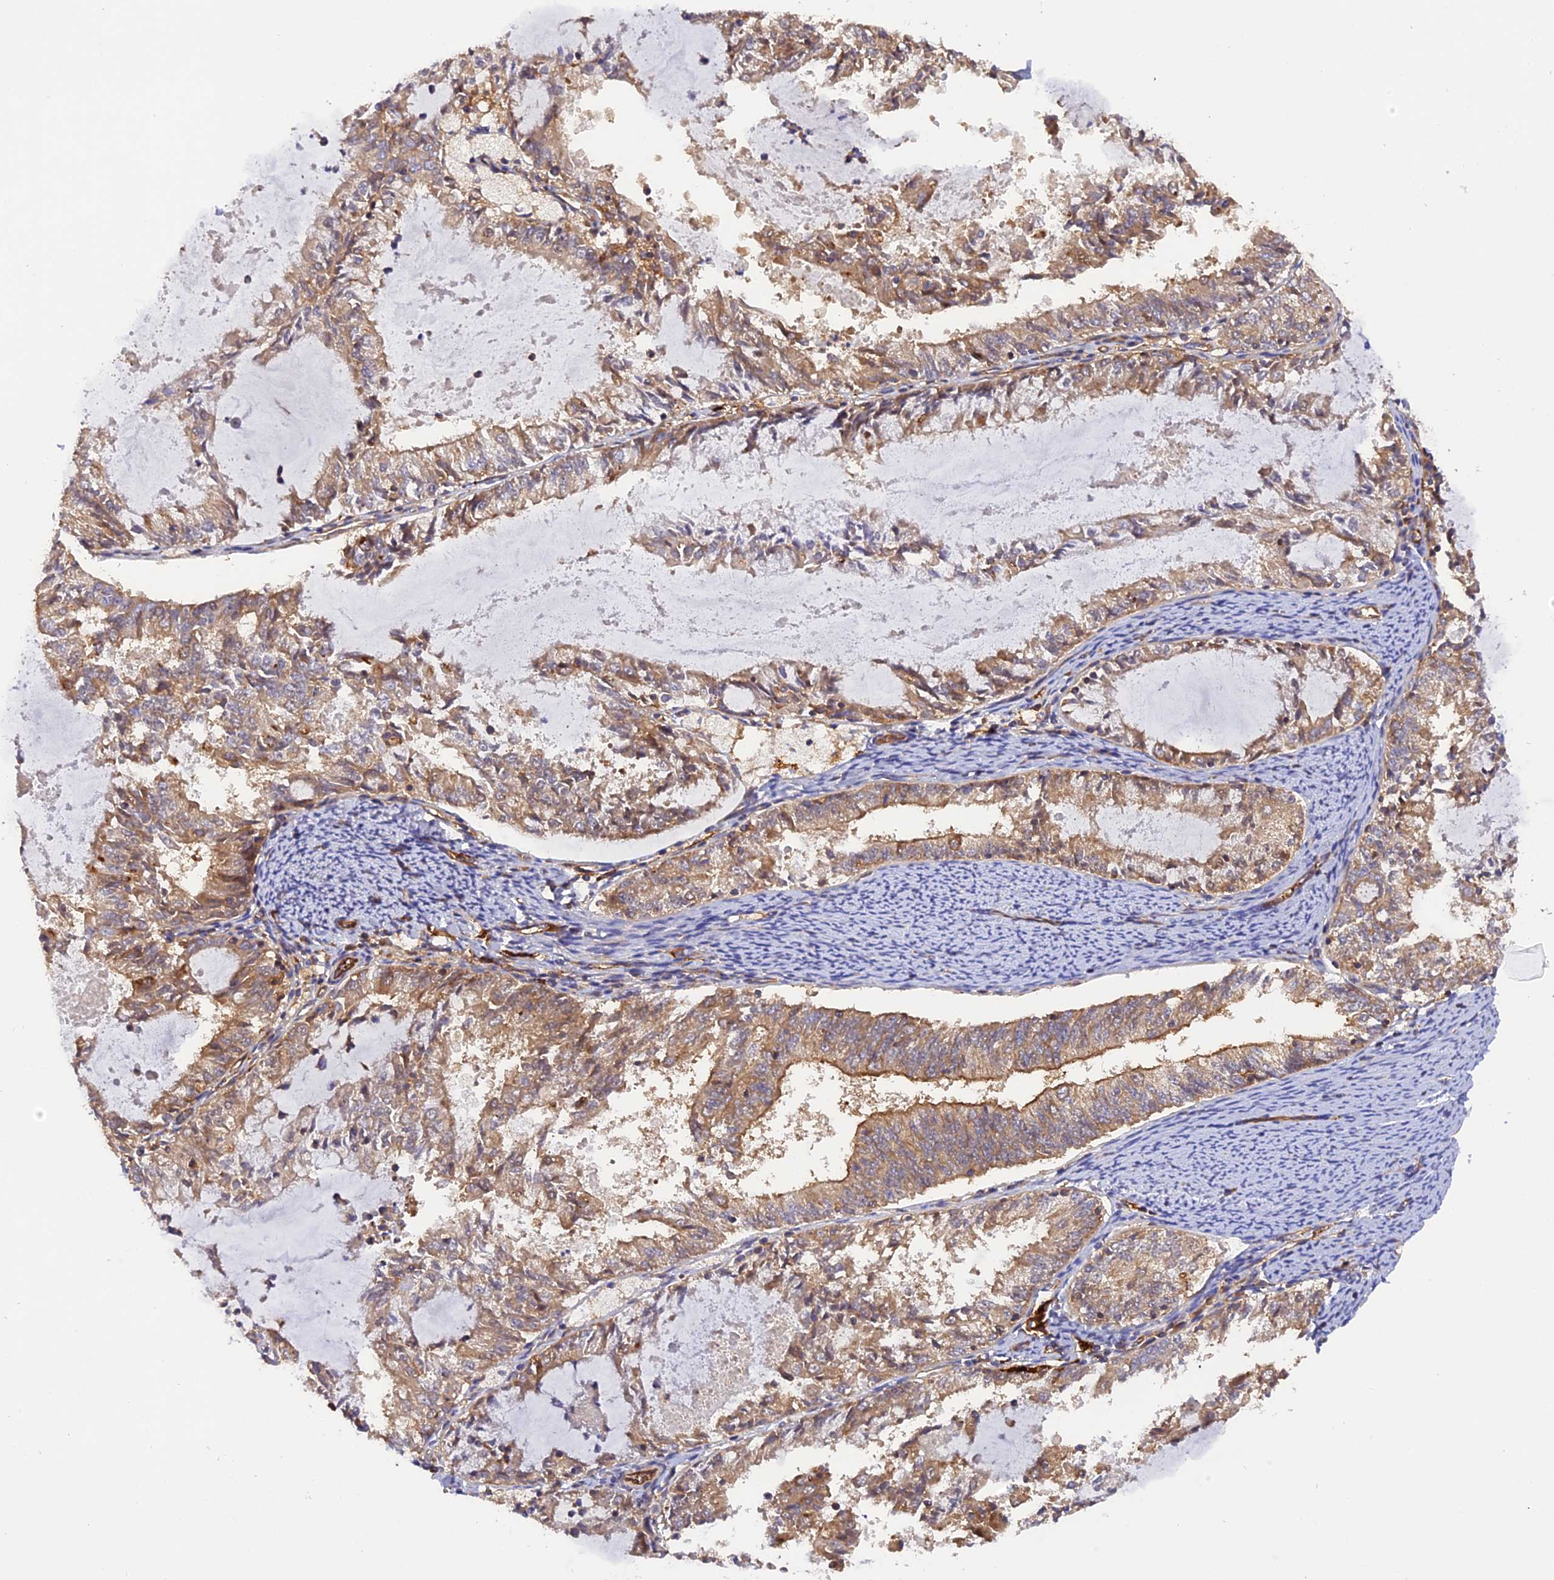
{"staining": {"intensity": "moderate", "quantity": "25%-75%", "location": "cytoplasmic/membranous"}, "tissue": "endometrial cancer", "cell_type": "Tumor cells", "image_type": "cancer", "snomed": [{"axis": "morphology", "description": "Adenocarcinoma, NOS"}, {"axis": "topography", "description": "Endometrium"}], "caption": "Immunohistochemical staining of adenocarcinoma (endometrial) shows moderate cytoplasmic/membranous protein positivity in about 25%-75% of tumor cells. (IHC, brightfield microscopy, high magnification).", "gene": "C5orf22", "patient": {"sex": "female", "age": 57}}